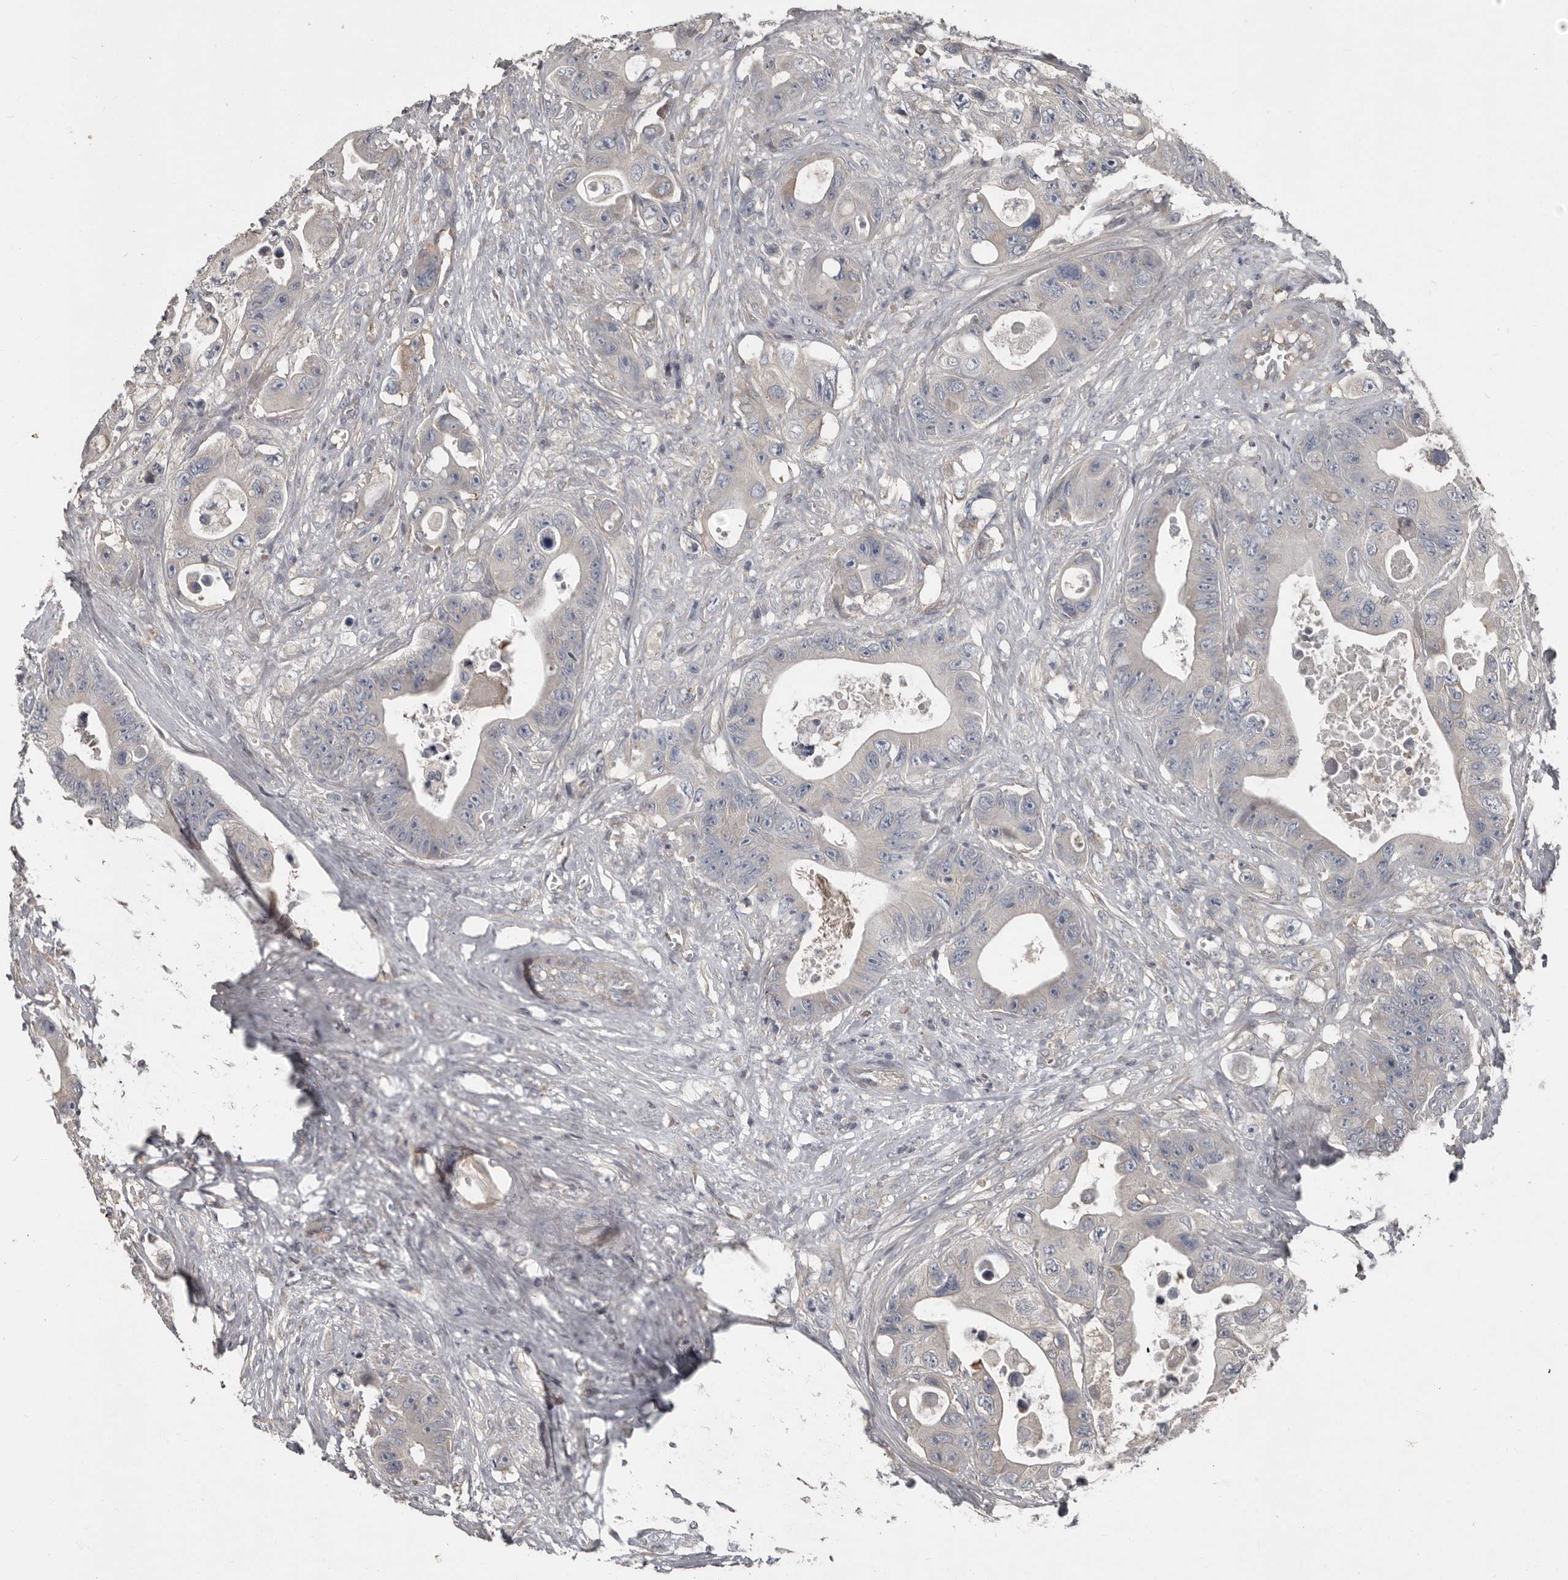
{"staining": {"intensity": "negative", "quantity": "none", "location": "none"}, "tissue": "colorectal cancer", "cell_type": "Tumor cells", "image_type": "cancer", "snomed": [{"axis": "morphology", "description": "Adenocarcinoma, NOS"}, {"axis": "topography", "description": "Colon"}], "caption": "An image of colorectal cancer (adenocarcinoma) stained for a protein exhibits no brown staining in tumor cells.", "gene": "CA6", "patient": {"sex": "female", "age": 46}}